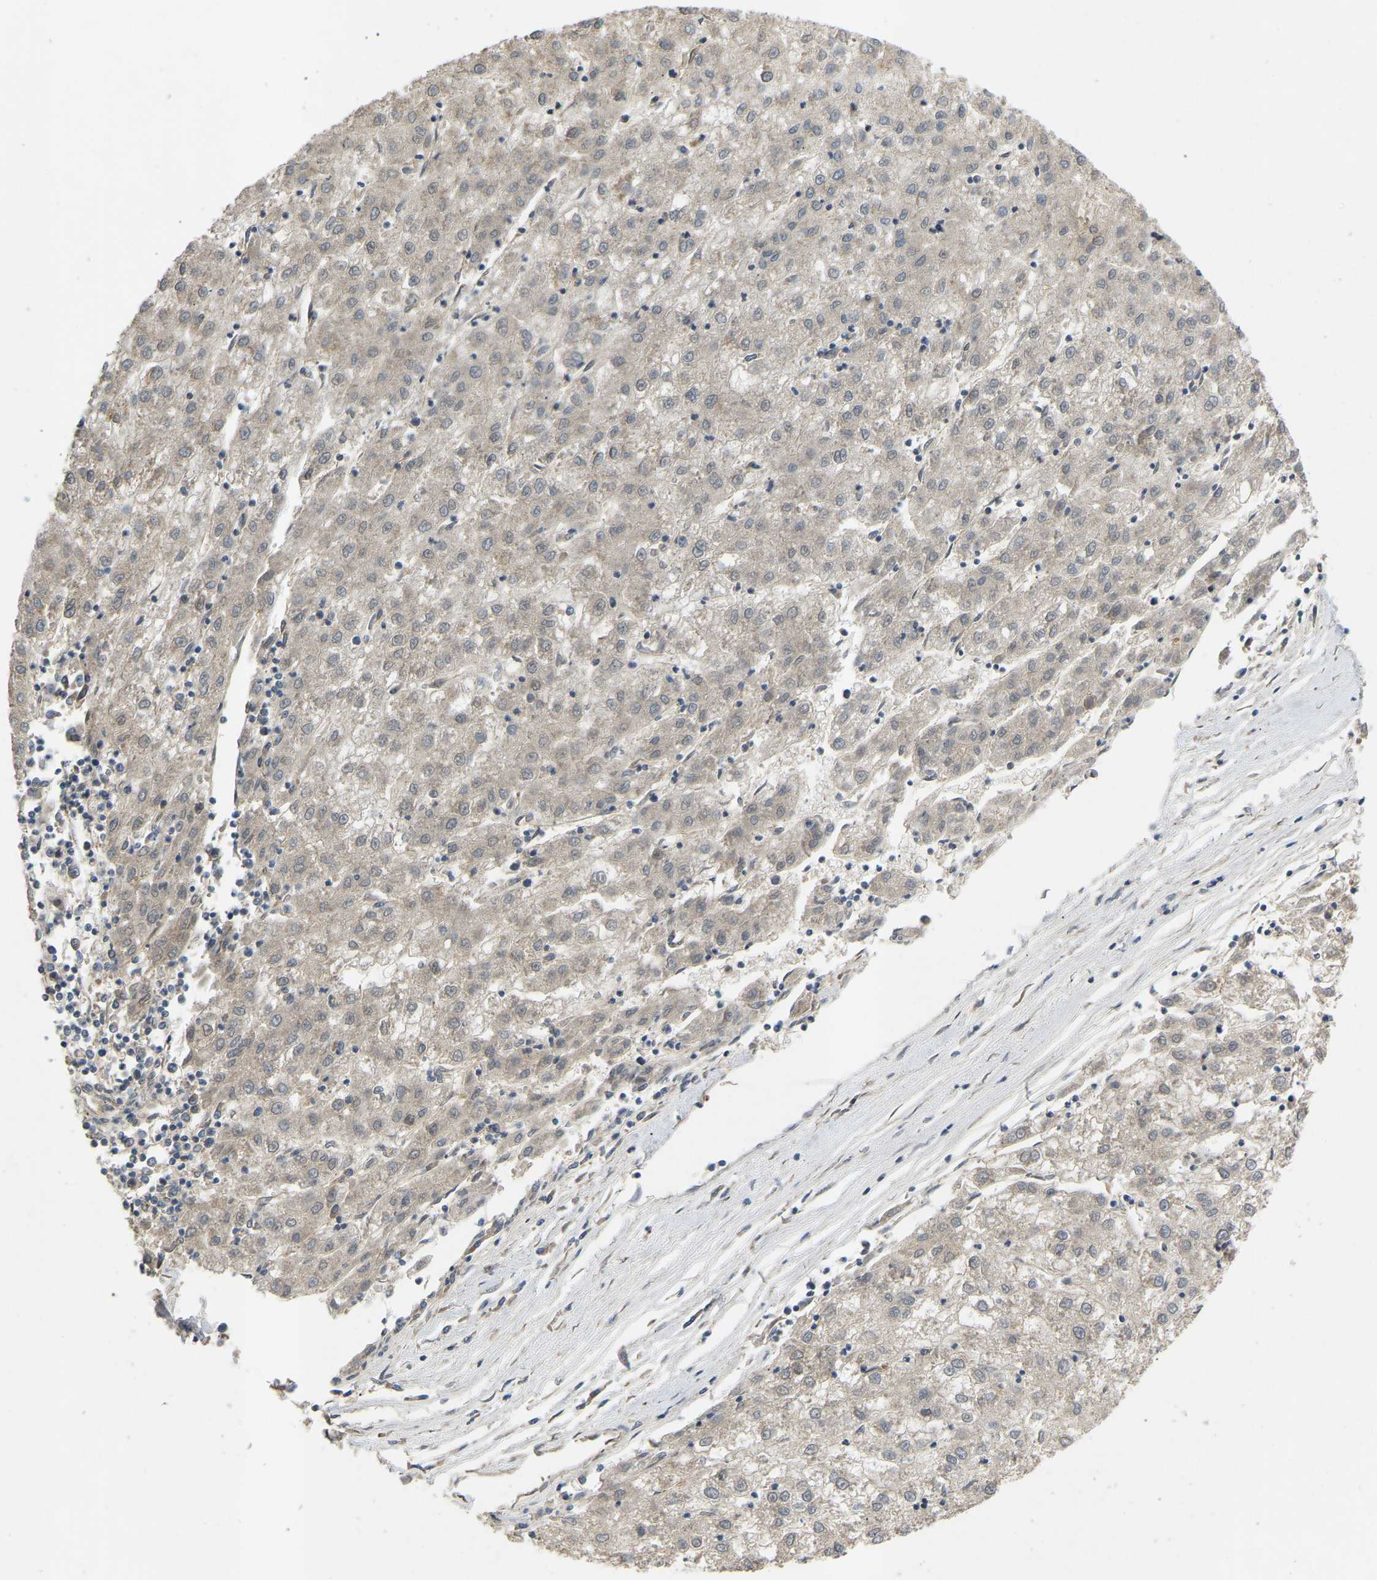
{"staining": {"intensity": "negative", "quantity": "none", "location": "none"}, "tissue": "liver cancer", "cell_type": "Tumor cells", "image_type": "cancer", "snomed": [{"axis": "morphology", "description": "Carcinoma, Hepatocellular, NOS"}, {"axis": "topography", "description": "Liver"}], "caption": "This photomicrograph is of liver cancer (hepatocellular carcinoma) stained with immunohistochemistry to label a protein in brown with the nuclei are counter-stained blue. There is no expression in tumor cells. (DAB IHC with hematoxylin counter stain).", "gene": "LIMK2", "patient": {"sex": "male", "age": 72}}